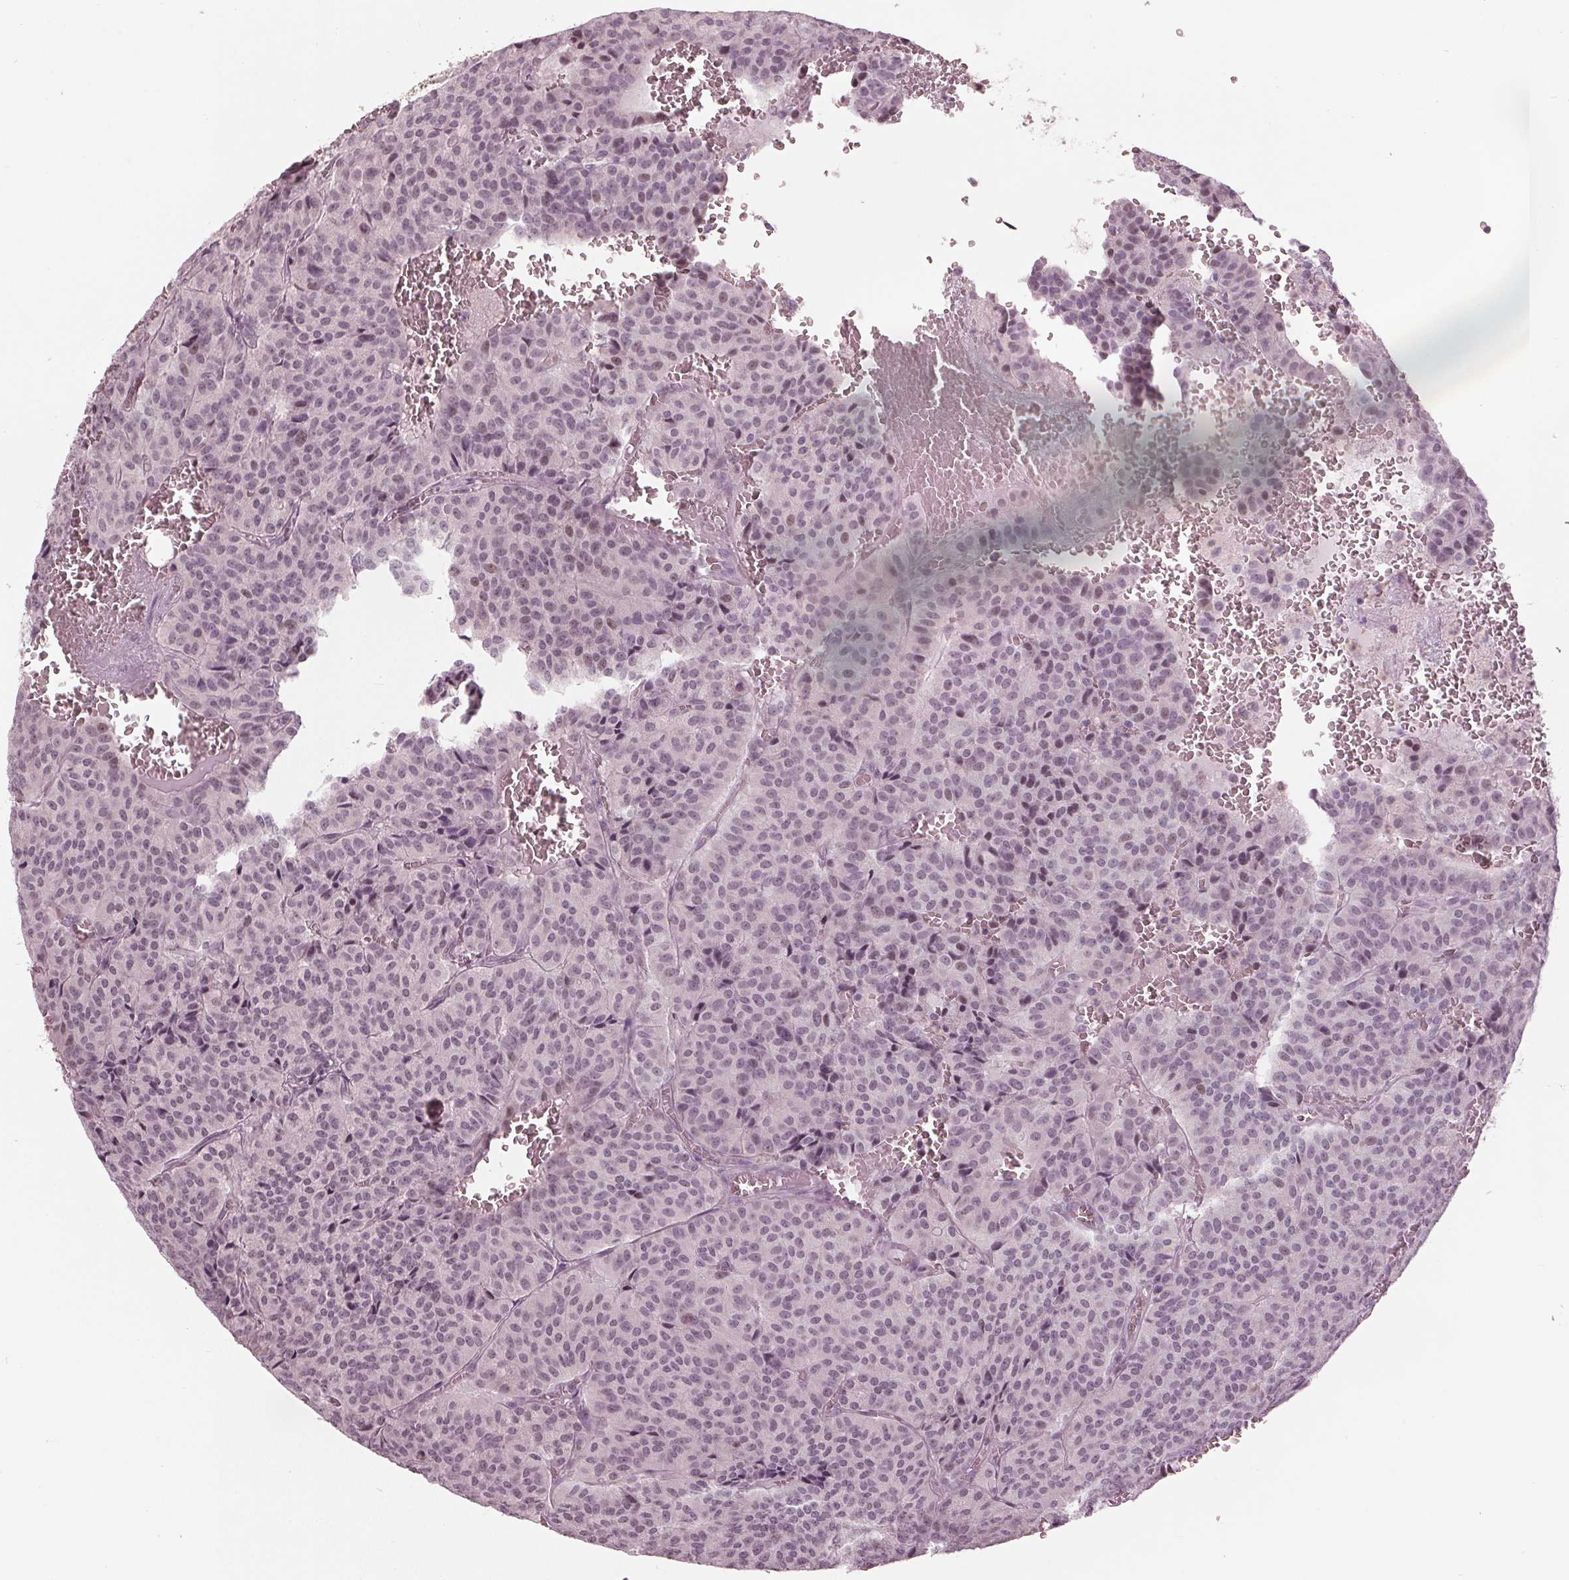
{"staining": {"intensity": "weak", "quantity": "<25%", "location": "nuclear"}, "tissue": "carcinoid", "cell_type": "Tumor cells", "image_type": "cancer", "snomed": [{"axis": "morphology", "description": "Carcinoid, malignant, NOS"}, {"axis": "topography", "description": "Lung"}], "caption": "This is an immunohistochemistry (IHC) image of human carcinoid. There is no expression in tumor cells.", "gene": "ADPRHL1", "patient": {"sex": "male", "age": 70}}